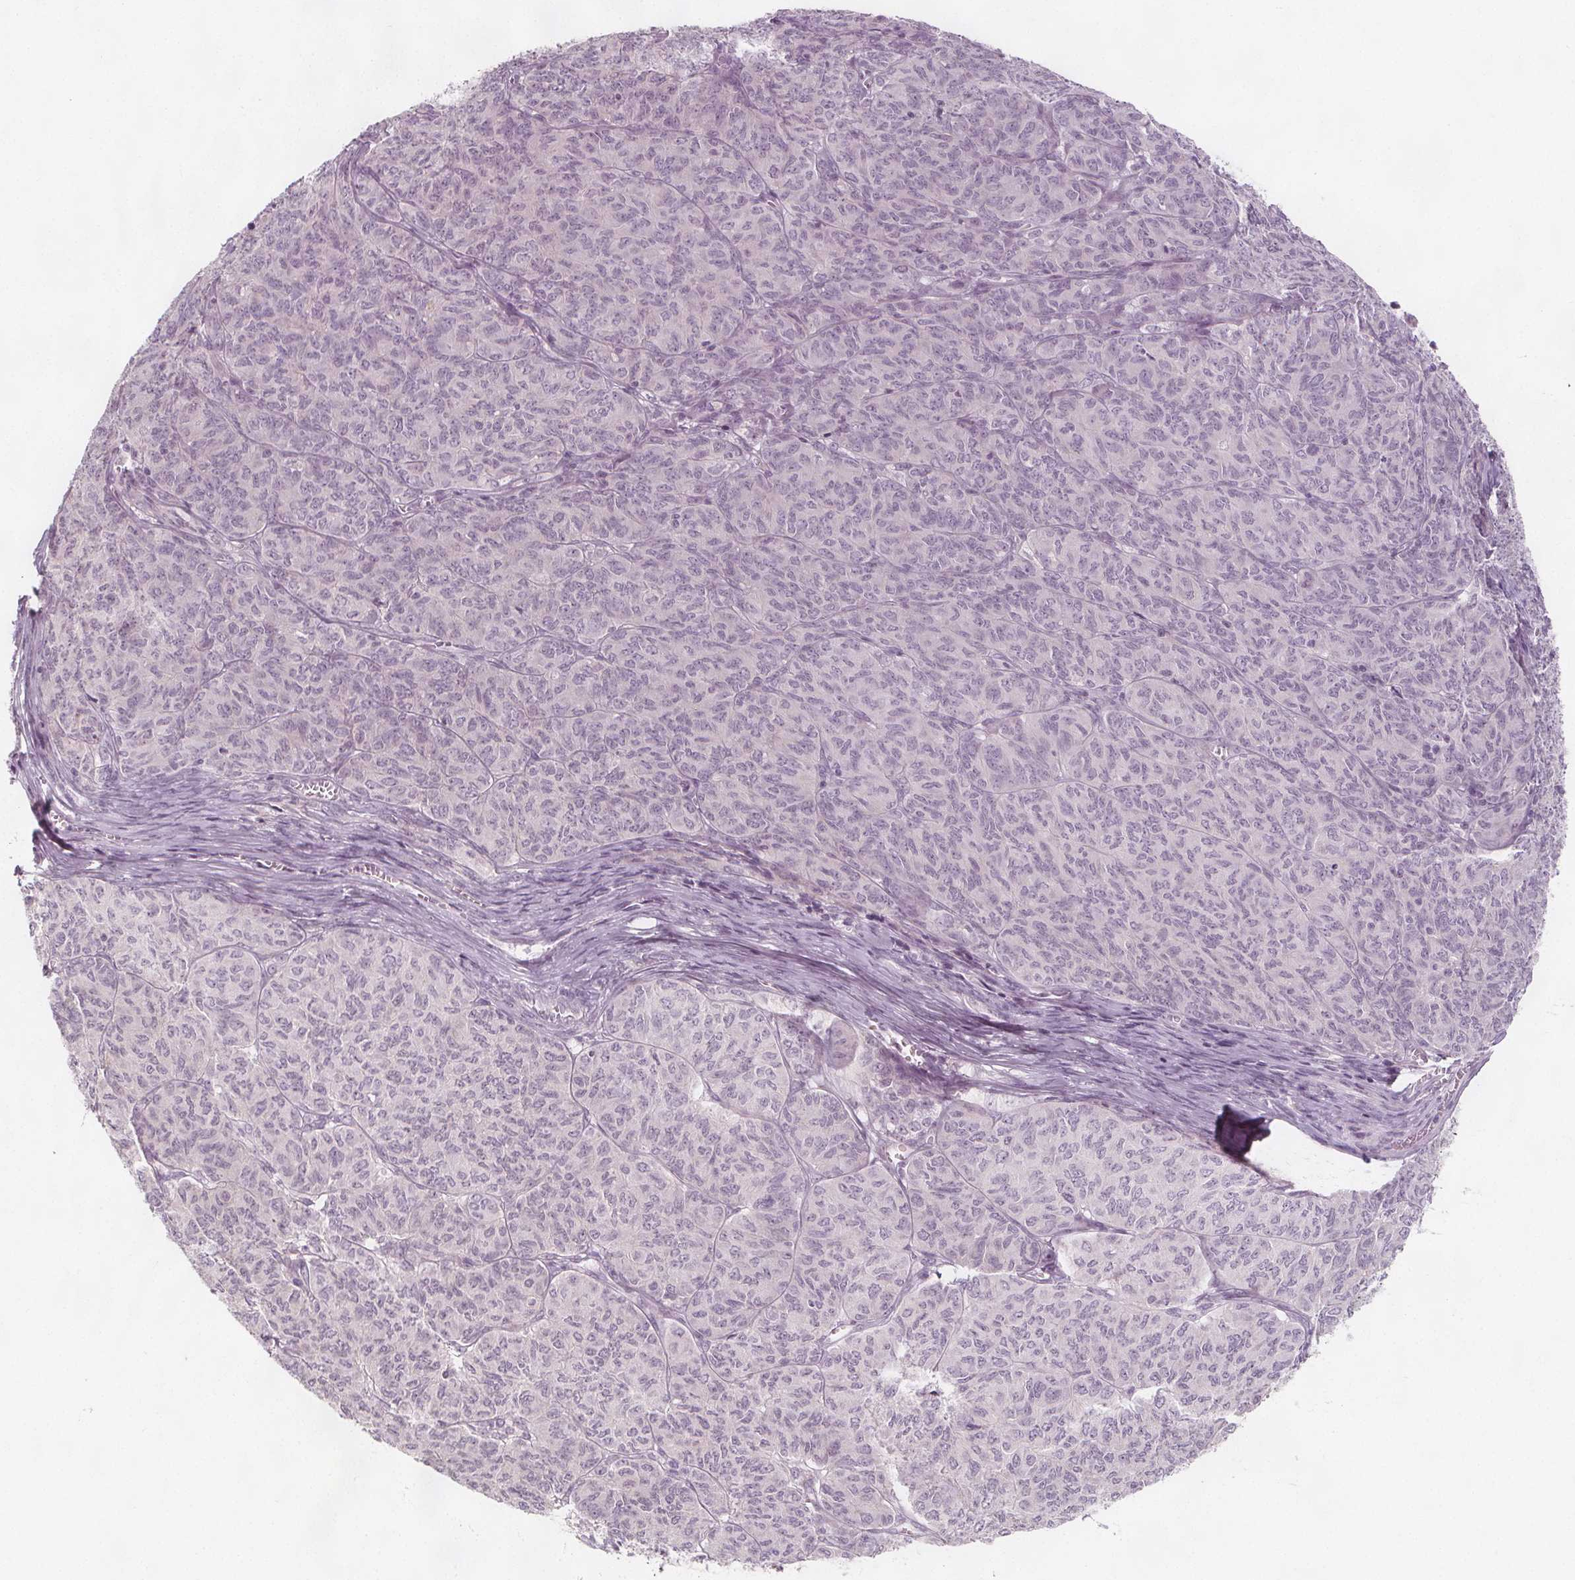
{"staining": {"intensity": "negative", "quantity": "none", "location": "none"}, "tissue": "ovarian cancer", "cell_type": "Tumor cells", "image_type": "cancer", "snomed": [{"axis": "morphology", "description": "Carcinoma, endometroid"}, {"axis": "topography", "description": "Ovary"}], "caption": "Immunohistochemistry image of ovarian endometroid carcinoma stained for a protein (brown), which demonstrates no expression in tumor cells.", "gene": "C1orf167", "patient": {"sex": "female", "age": 80}}